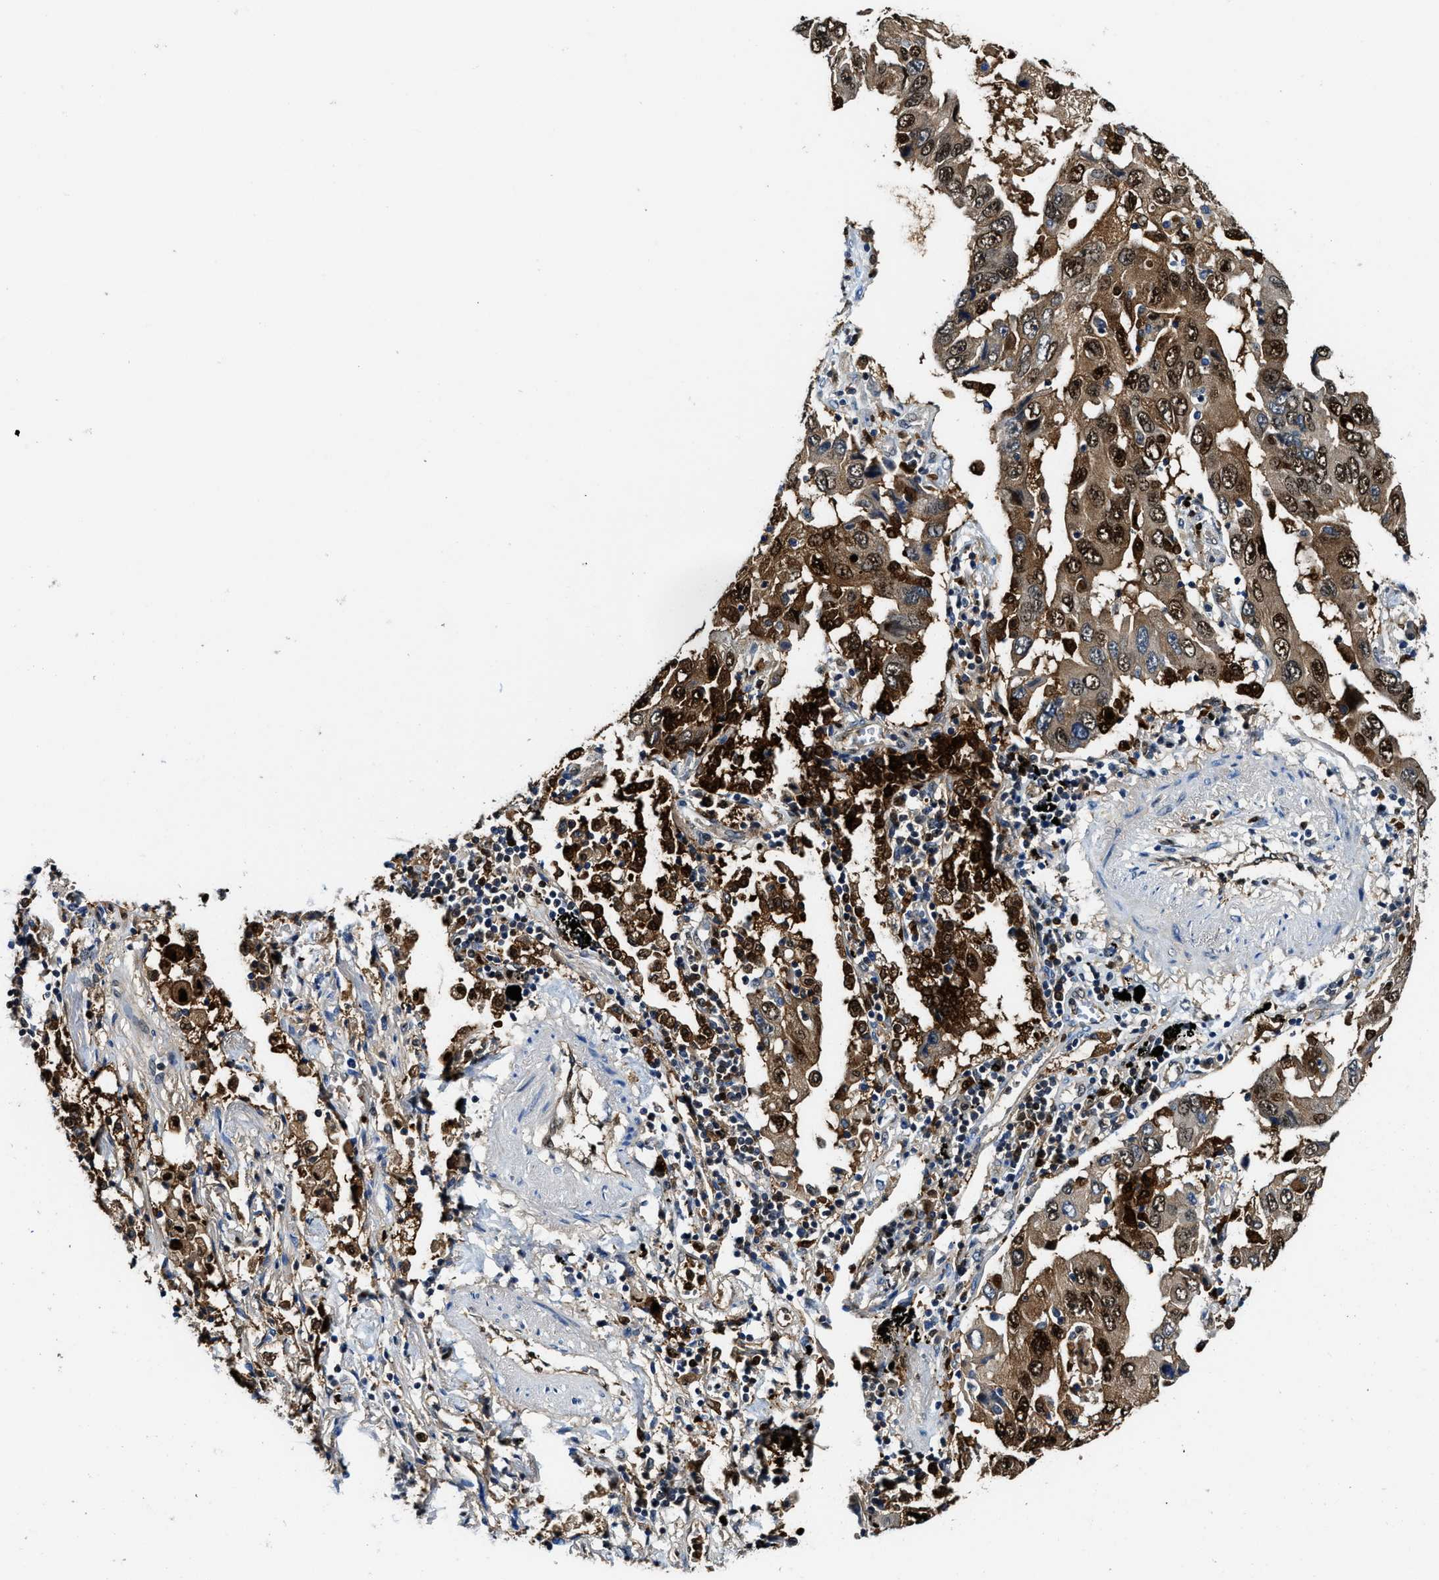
{"staining": {"intensity": "strong", "quantity": ">75%", "location": "cytoplasmic/membranous,nuclear"}, "tissue": "lung cancer", "cell_type": "Tumor cells", "image_type": "cancer", "snomed": [{"axis": "morphology", "description": "Adenocarcinoma, NOS"}, {"axis": "topography", "description": "Lung"}], "caption": "Lung cancer stained with a protein marker shows strong staining in tumor cells.", "gene": "LTA4H", "patient": {"sex": "female", "age": 65}}